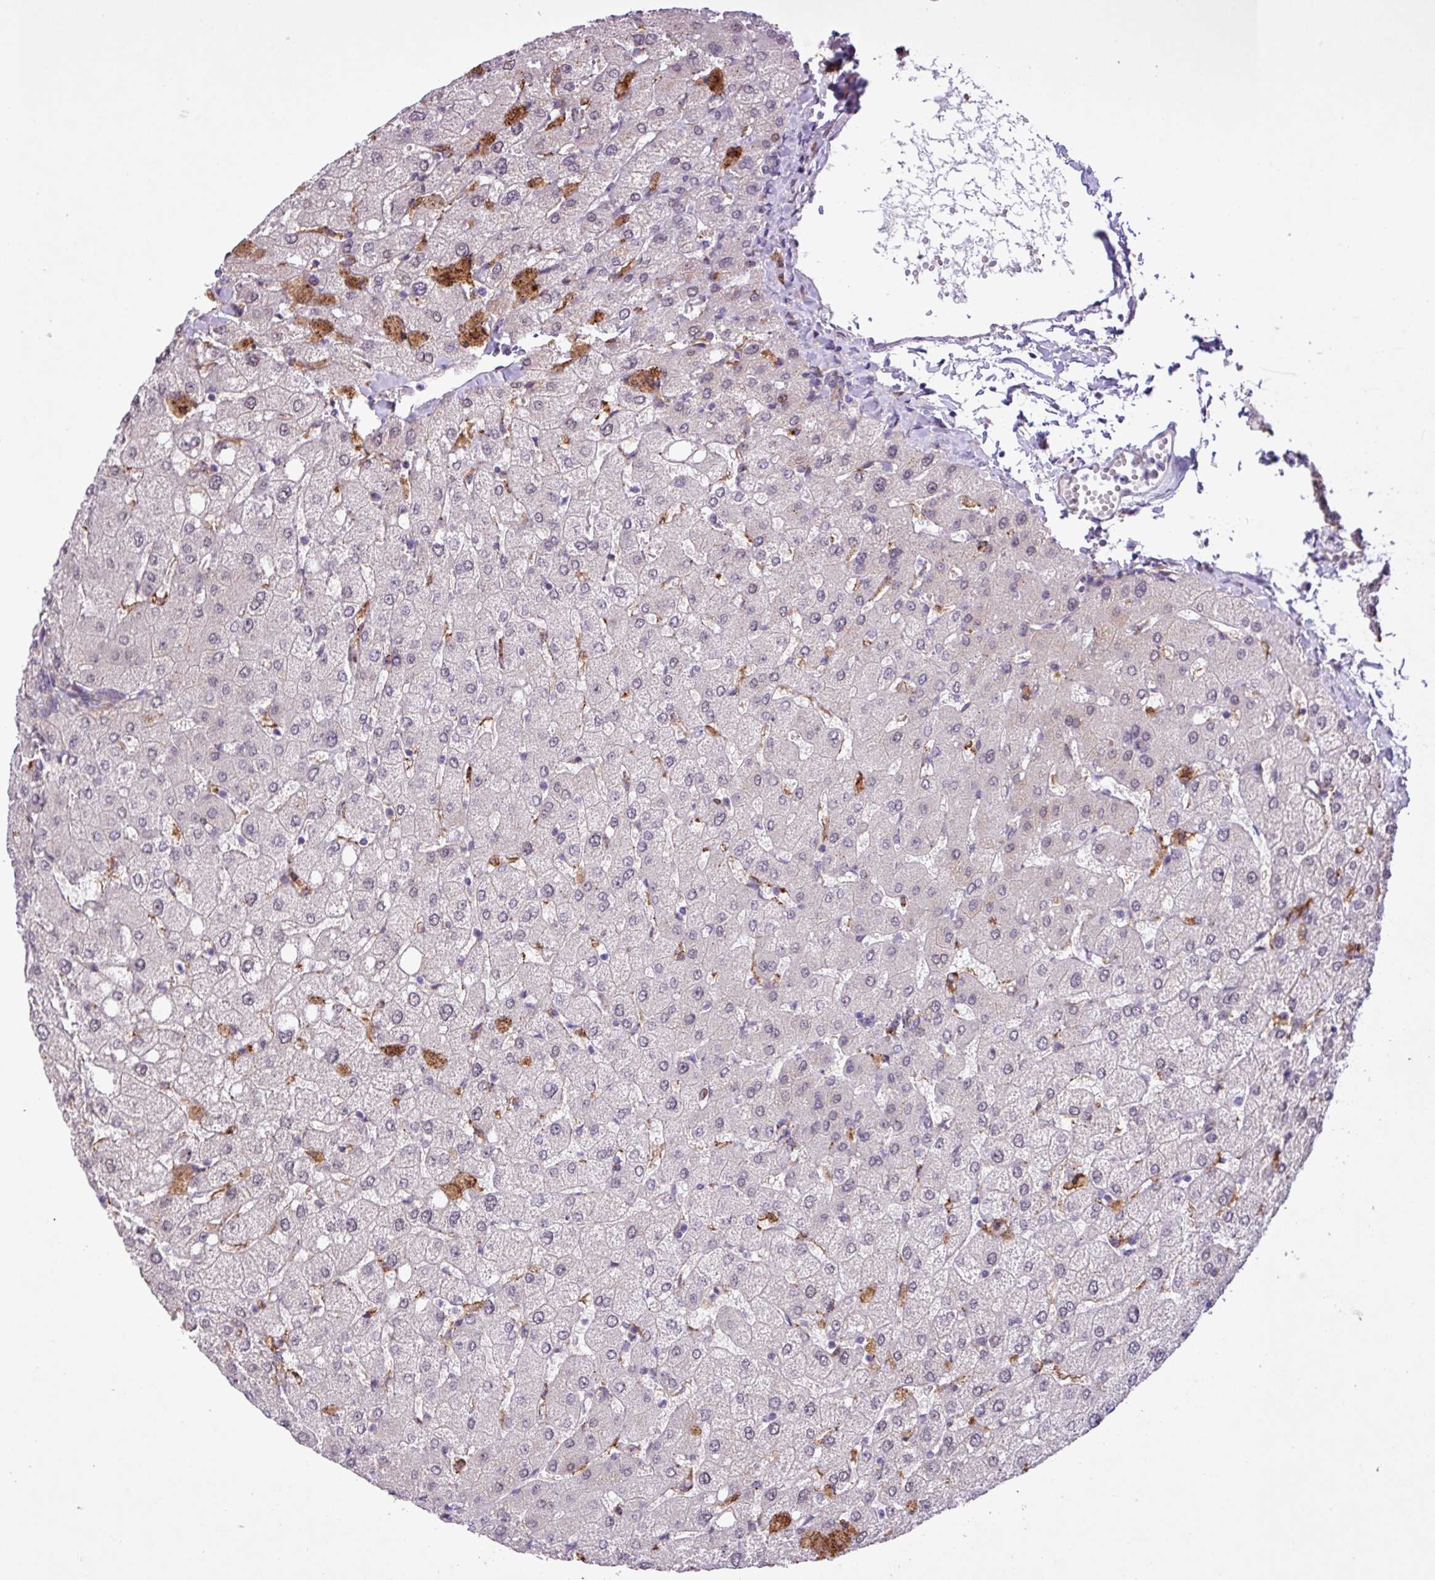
{"staining": {"intensity": "negative", "quantity": "none", "location": "none"}, "tissue": "liver", "cell_type": "Cholangiocytes", "image_type": "normal", "snomed": [{"axis": "morphology", "description": "Normal tissue, NOS"}, {"axis": "topography", "description": "Liver"}], "caption": "The immunohistochemistry micrograph has no significant expression in cholangiocytes of liver. The staining is performed using DAB (3,3'-diaminobenzidine) brown chromogen with nuclei counter-stained in using hematoxylin.", "gene": "RPP25L", "patient": {"sex": "female", "age": 54}}